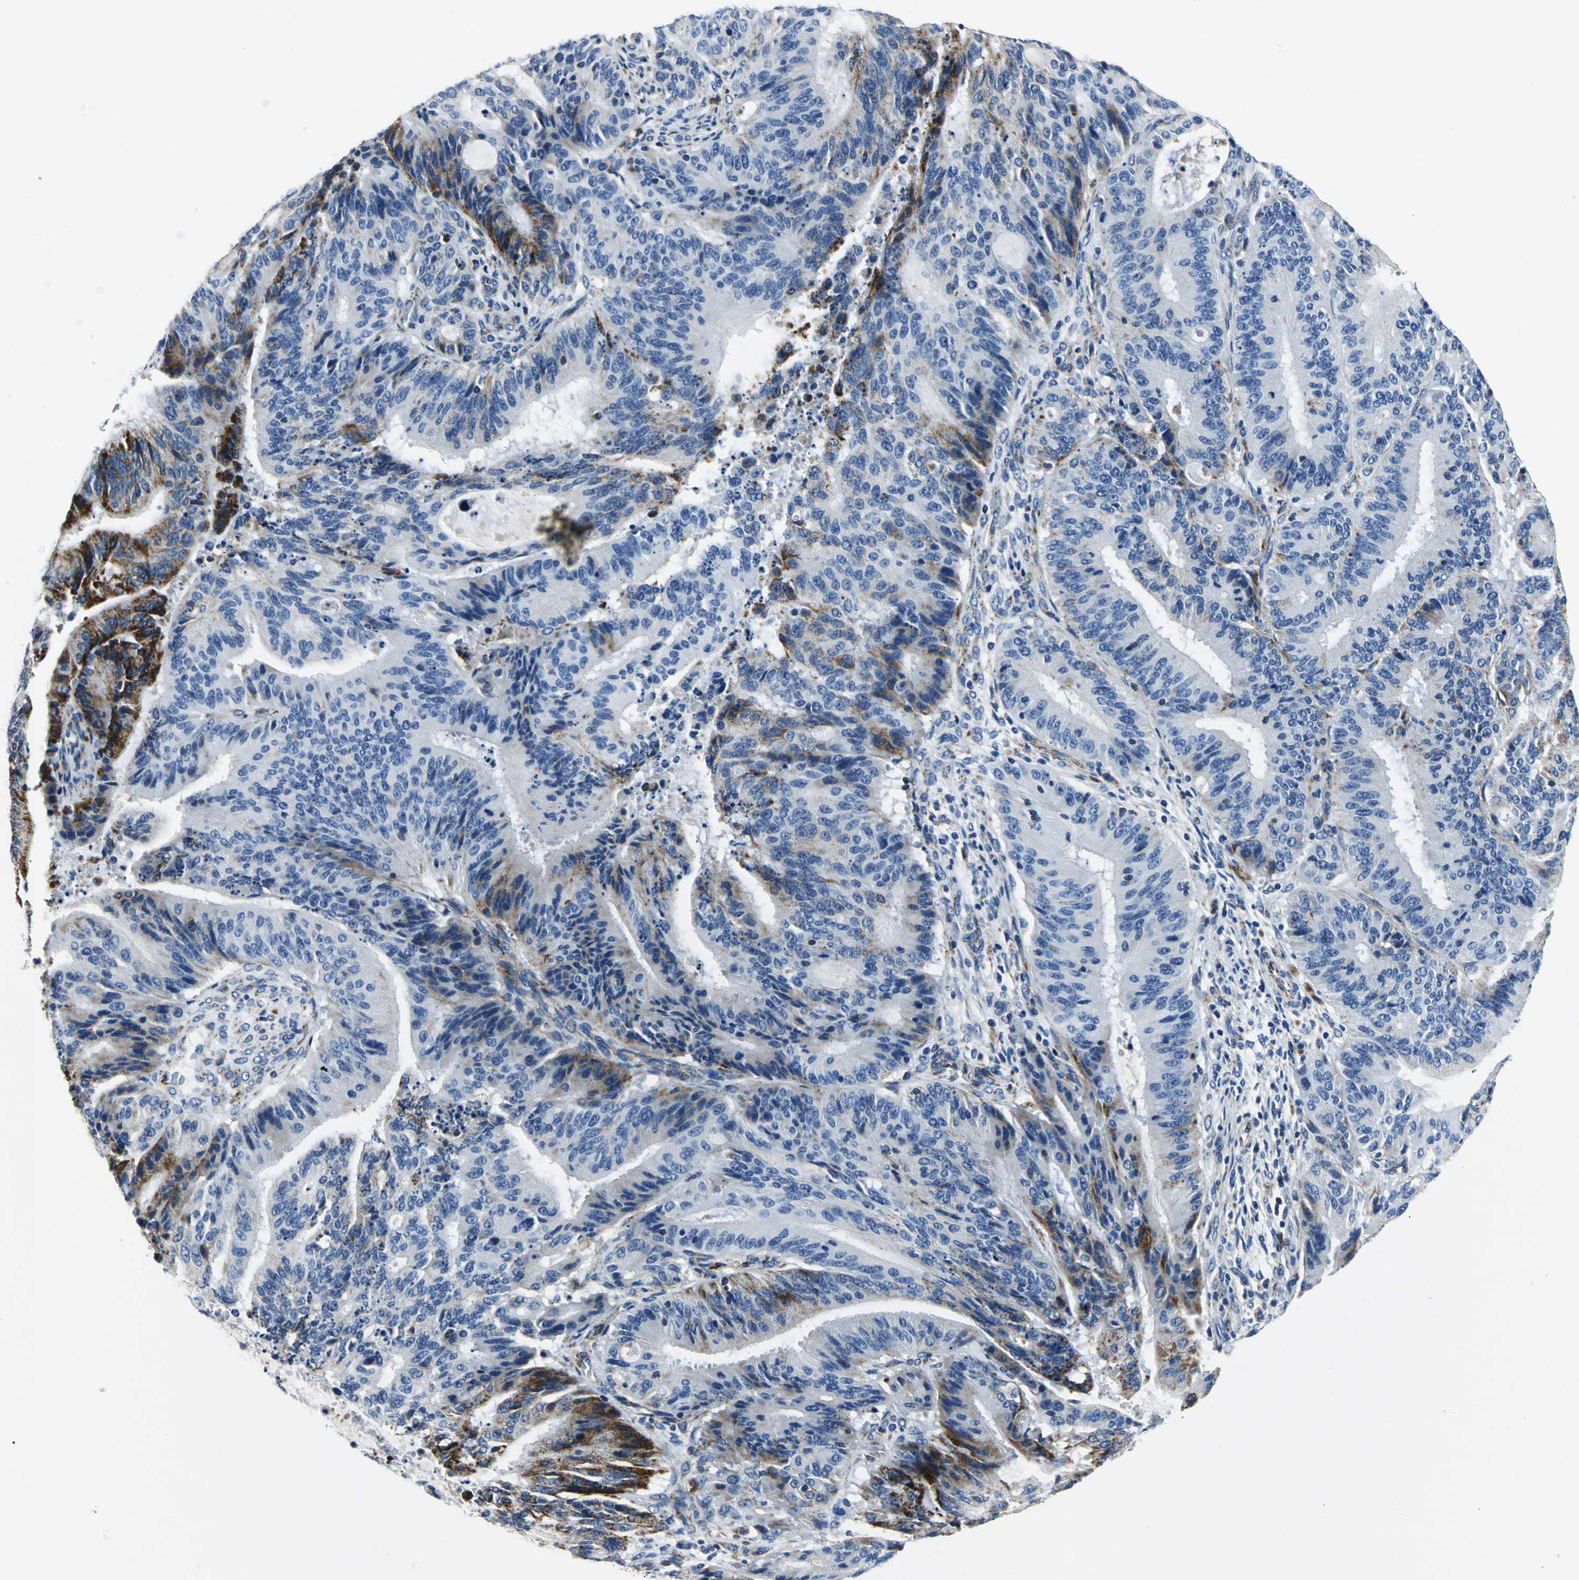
{"staining": {"intensity": "moderate", "quantity": "25%-75%", "location": "cytoplasmic/membranous"}, "tissue": "liver cancer", "cell_type": "Tumor cells", "image_type": "cancer", "snomed": [{"axis": "morphology", "description": "Cholangiocarcinoma"}, {"axis": "topography", "description": "Liver"}], "caption": "The immunohistochemical stain labels moderate cytoplasmic/membranous staining in tumor cells of liver cancer tissue. (Brightfield microscopy of DAB IHC at high magnification).", "gene": "IFI6", "patient": {"sex": "female", "age": 73}}